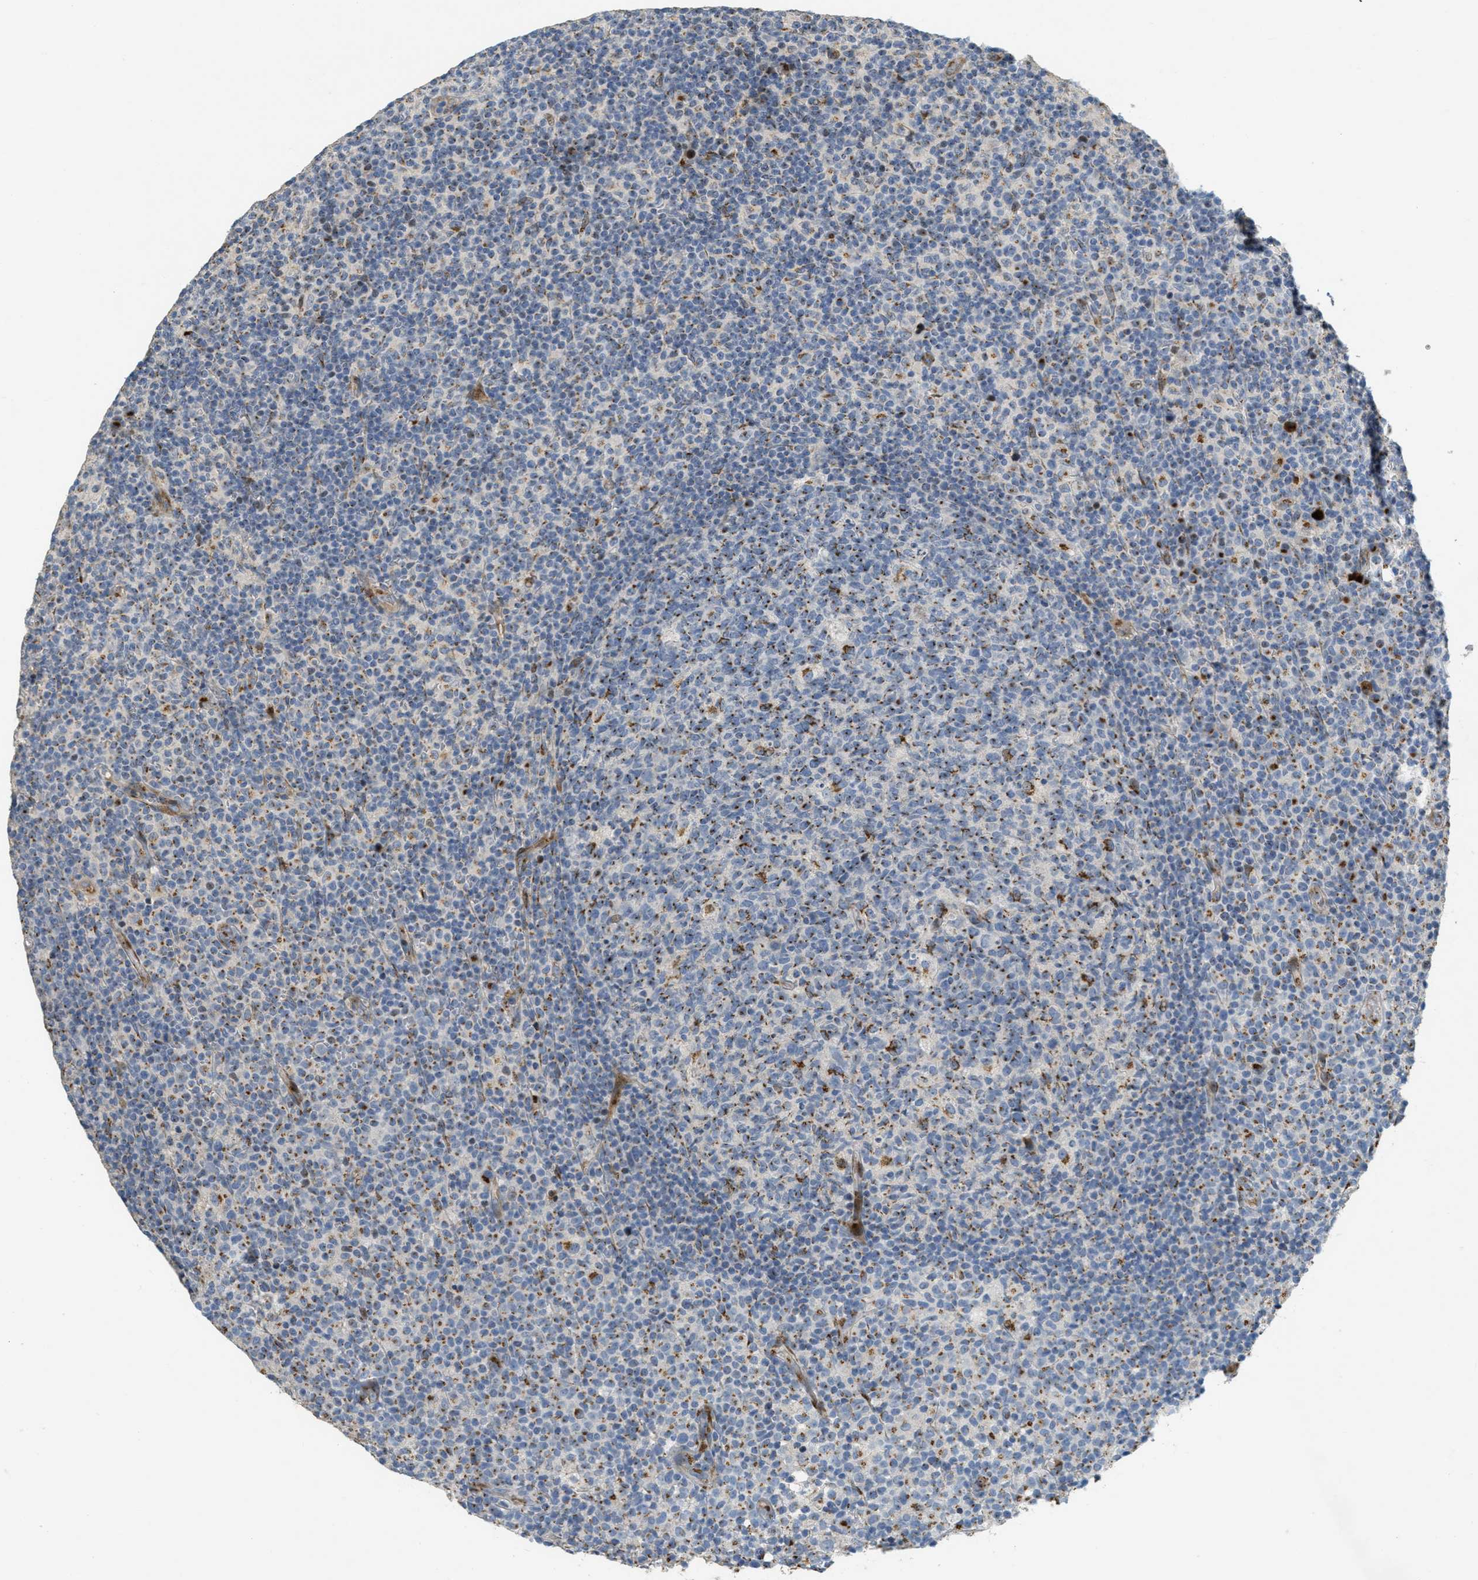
{"staining": {"intensity": "moderate", "quantity": "25%-75%", "location": "cytoplasmic/membranous"}, "tissue": "lymph node", "cell_type": "Germinal center cells", "image_type": "normal", "snomed": [{"axis": "morphology", "description": "Normal tissue, NOS"}, {"axis": "morphology", "description": "Inflammation, NOS"}, {"axis": "topography", "description": "Lymph node"}], "caption": "Lymph node stained with immunohistochemistry (IHC) displays moderate cytoplasmic/membranous staining in approximately 25%-75% of germinal center cells.", "gene": "ZFPL1", "patient": {"sex": "male", "age": 55}}